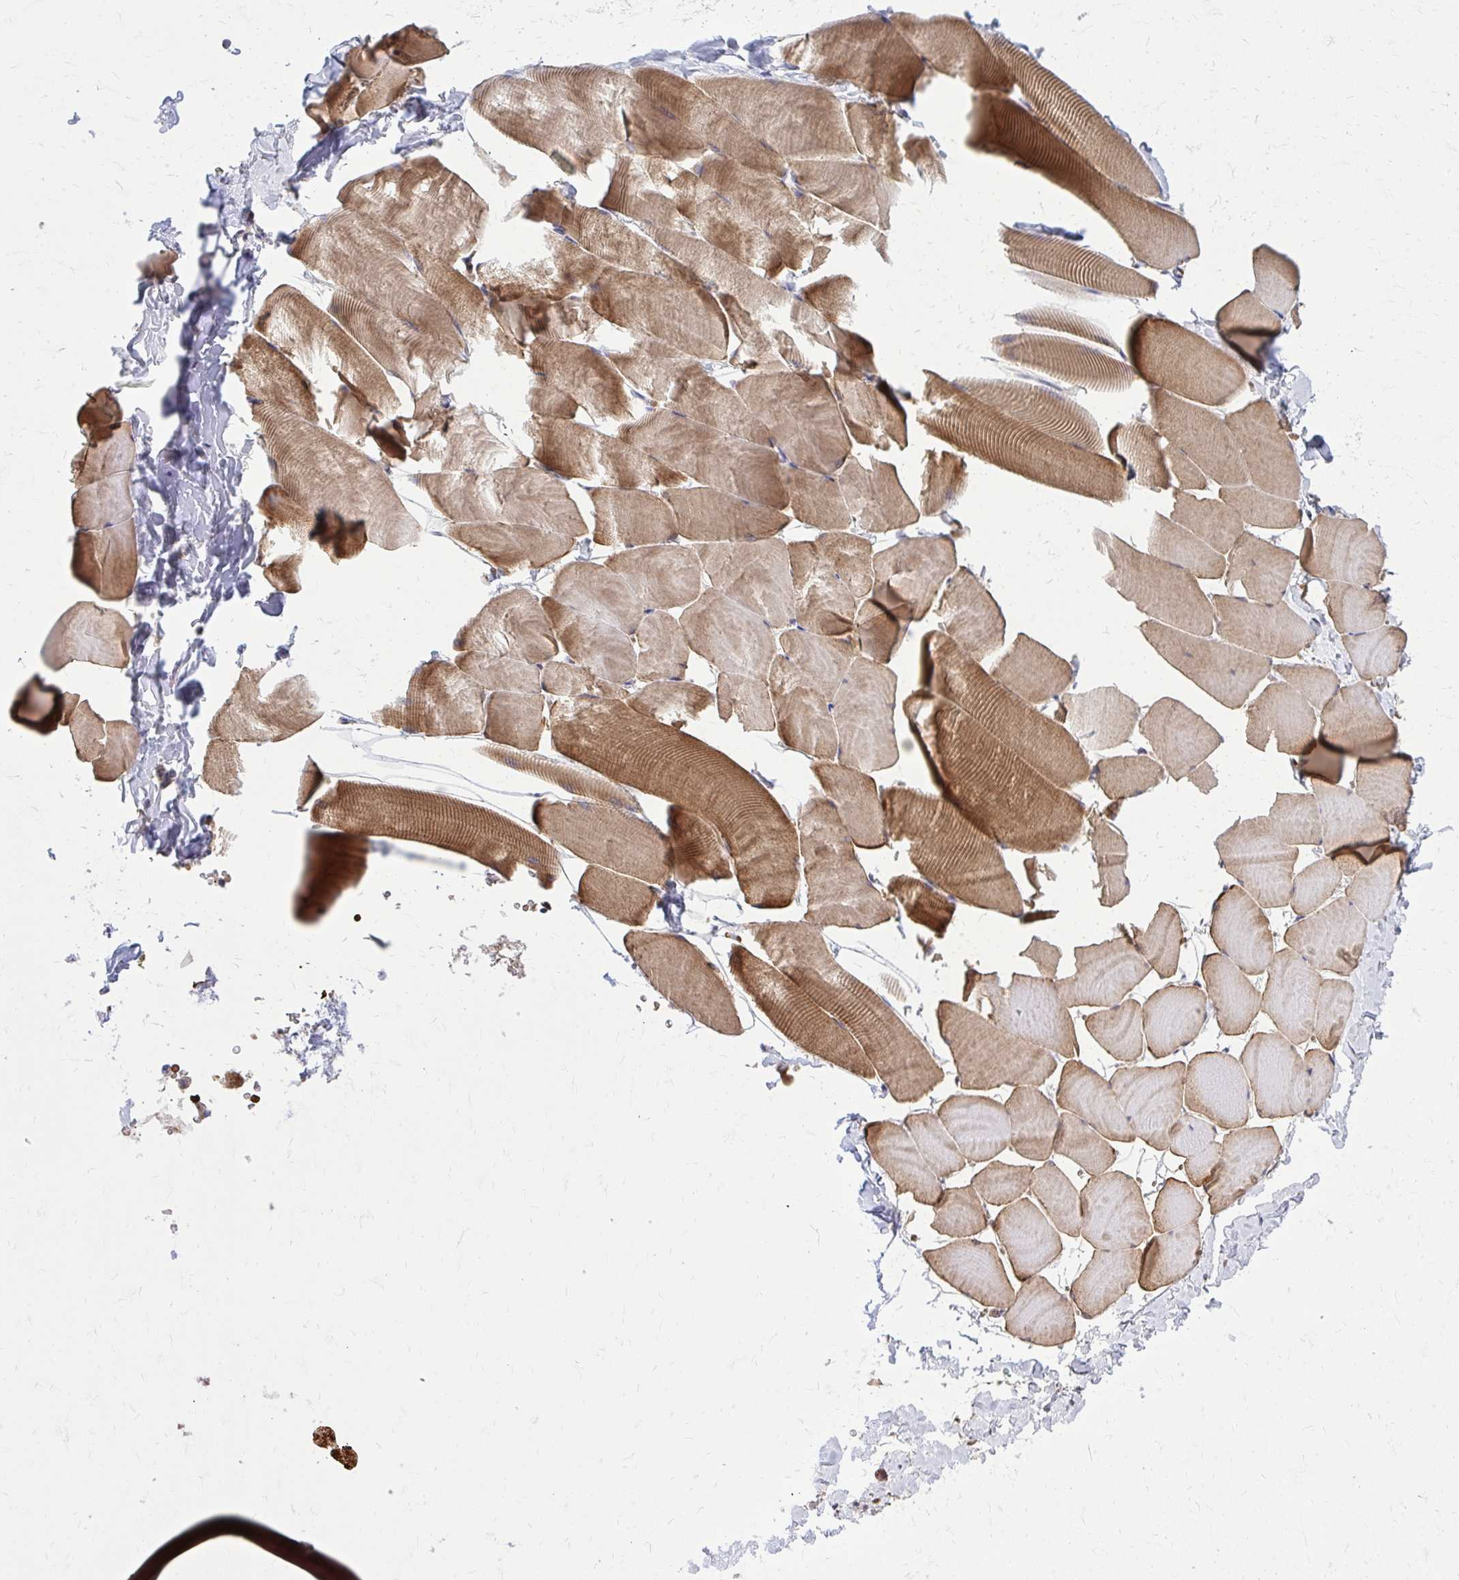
{"staining": {"intensity": "moderate", "quantity": "25%-75%", "location": "cytoplasmic/membranous"}, "tissue": "skeletal muscle", "cell_type": "Myocytes", "image_type": "normal", "snomed": [{"axis": "morphology", "description": "Normal tissue, NOS"}, {"axis": "topography", "description": "Skeletal muscle"}], "caption": "Brown immunohistochemical staining in normal skeletal muscle demonstrates moderate cytoplasmic/membranous positivity in approximately 25%-75% of myocytes.", "gene": "PDK4", "patient": {"sex": "male", "age": 25}}